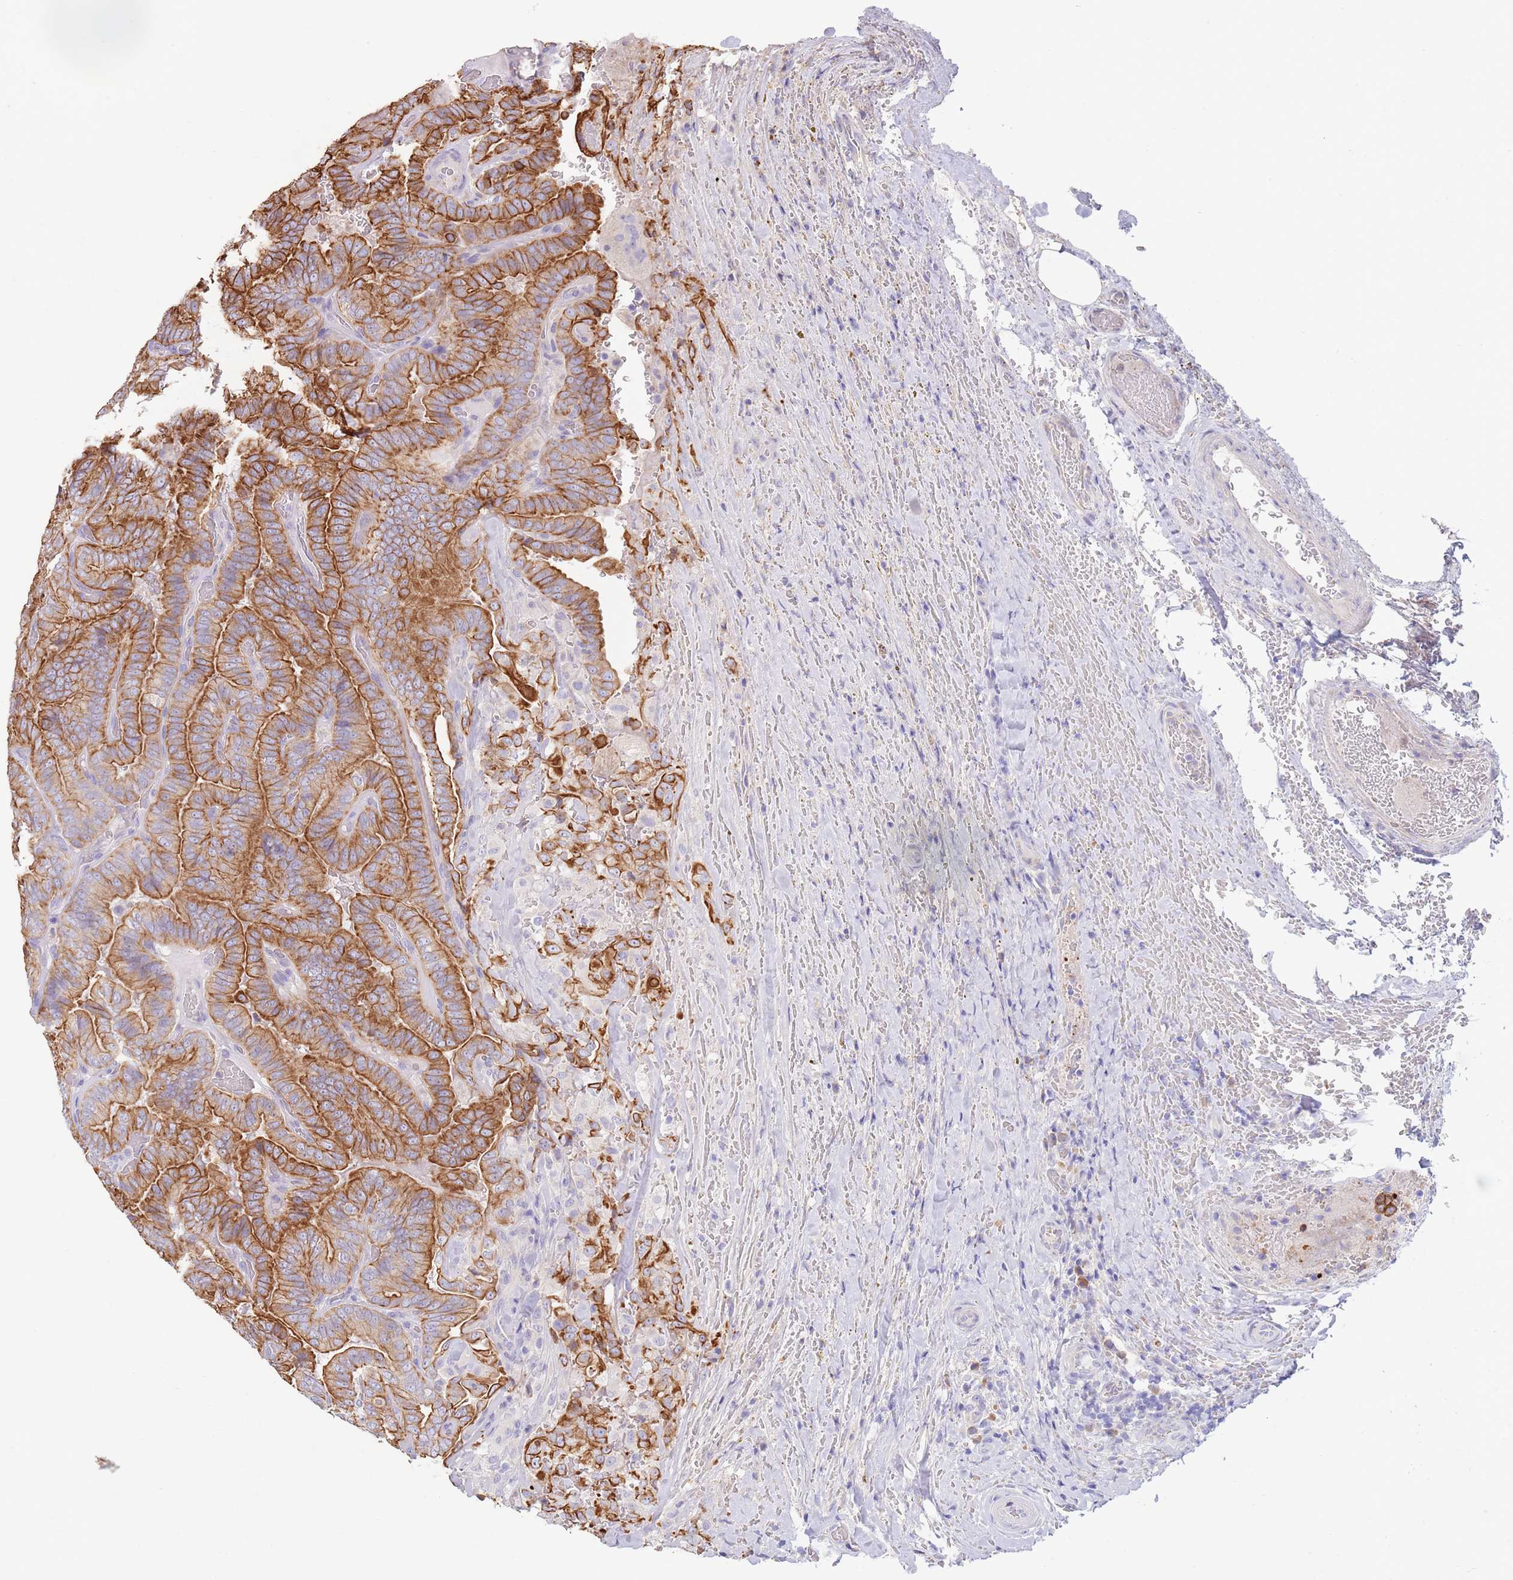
{"staining": {"intensity": "strong", "quantity": "25%-75%", "location": "cytoplasmic/membranous"}, "tissue": "thyroid cancer", "cell_type": "Tumor cells", "image_type": "cancer", "snomed": [{"axis": "morphology", "description": "Papillary adenocarcinoma, NOS"}, {"axis": "topography", "description": "Thyroid gland"}], "caption": "A high-resolution image shows IHC staining of papillary adenocarcinoma (thyroid), which exhibits strong cytoplasmic/membranous staining in about 25%-75% of tumor cells.", "gene": "CCDC149", "patient": {"sex": "male", "age": 61}}